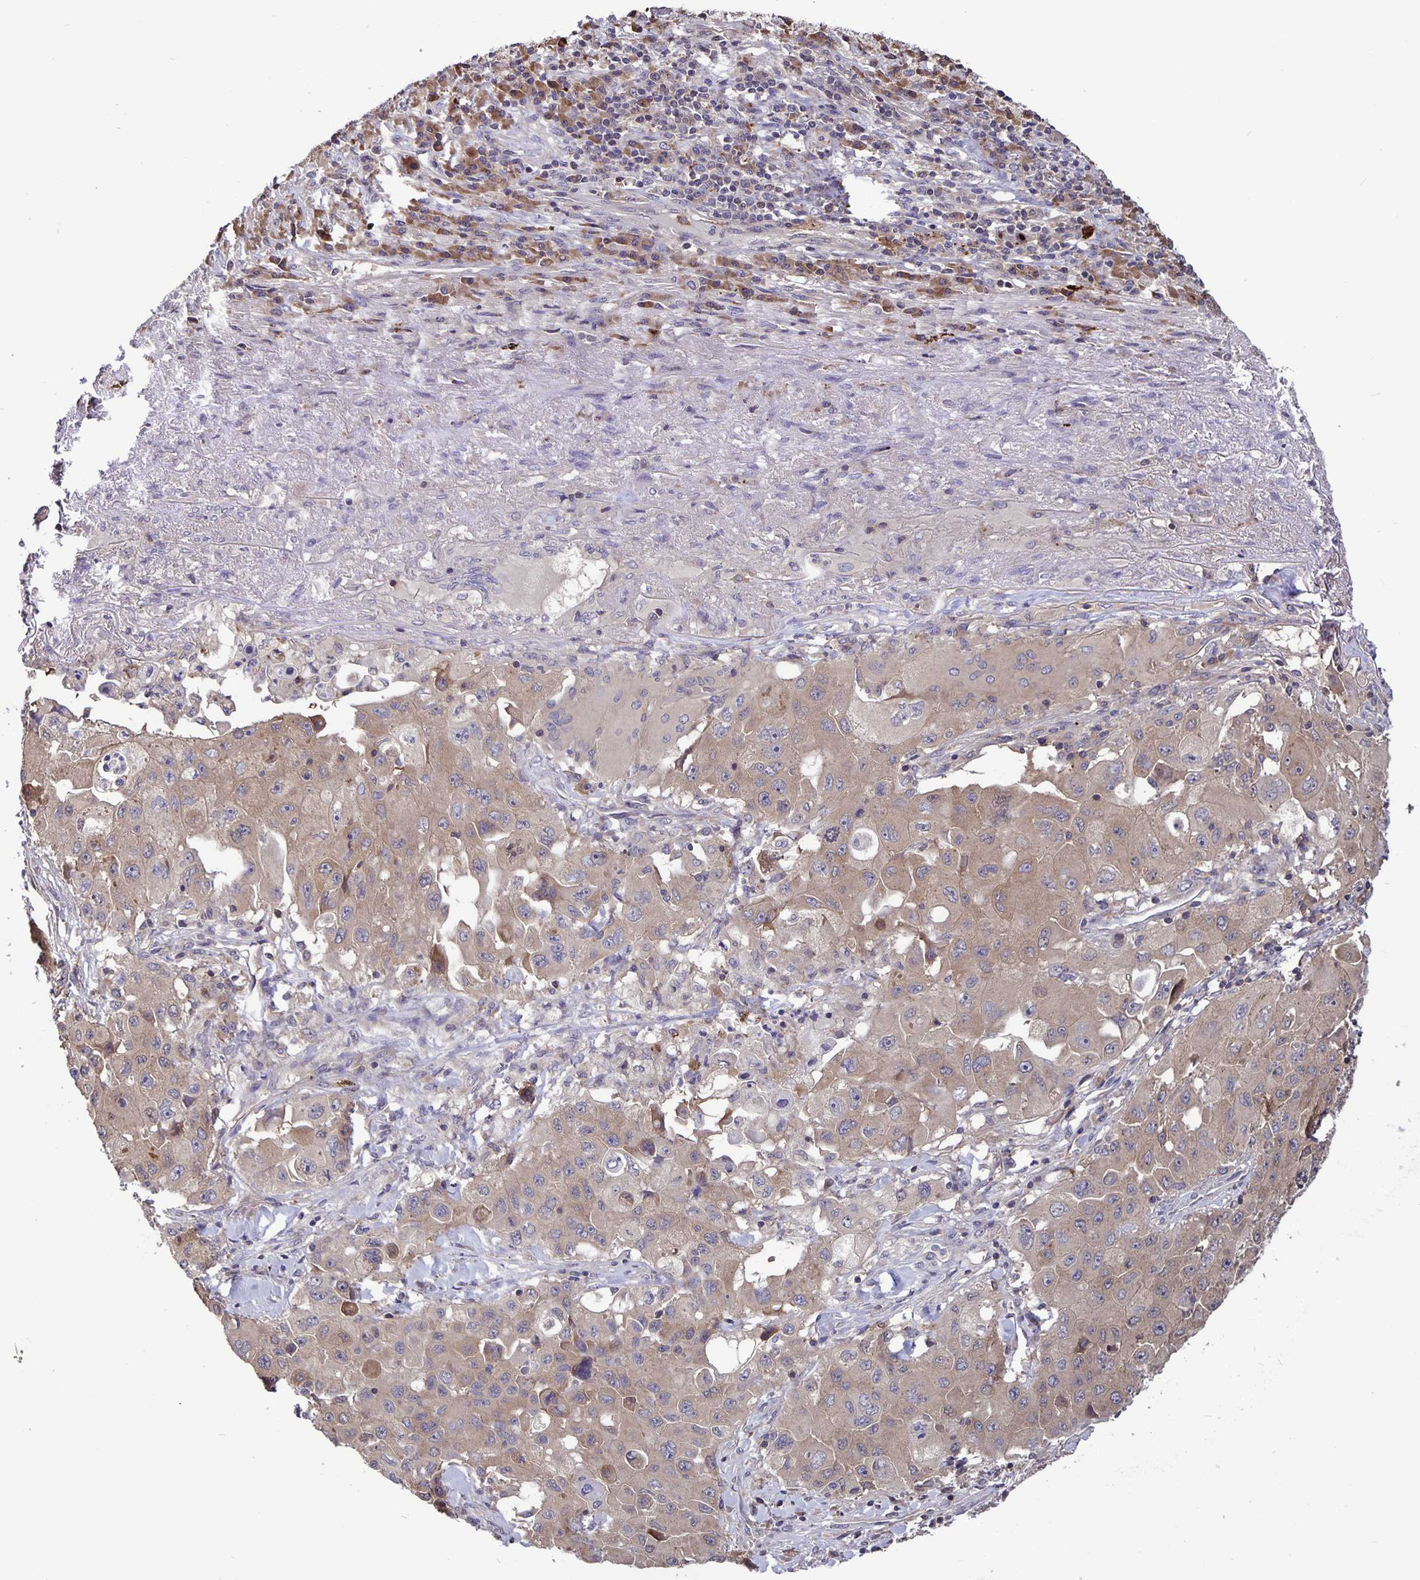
{"staining": {"intensity": "weak", "quantity": ">75%", "location": "cytoplasmic/membranous"}, "tissue": "lung cancer", "cell_type": "Tumor cells", "image_type": "cancer", "snomed": [{"axis": "morphology", "description": "Squamous cell carcinoma, NOS"}, {"axis": "topography", "description": "Lung"}], "caption": "Weak cytoplasmic/membranous protein staining is appreciated in about >75% of tumor cells in lung cancer.", "gene": "FEM1C", "patient": {"sex": "male", "age": 63}}